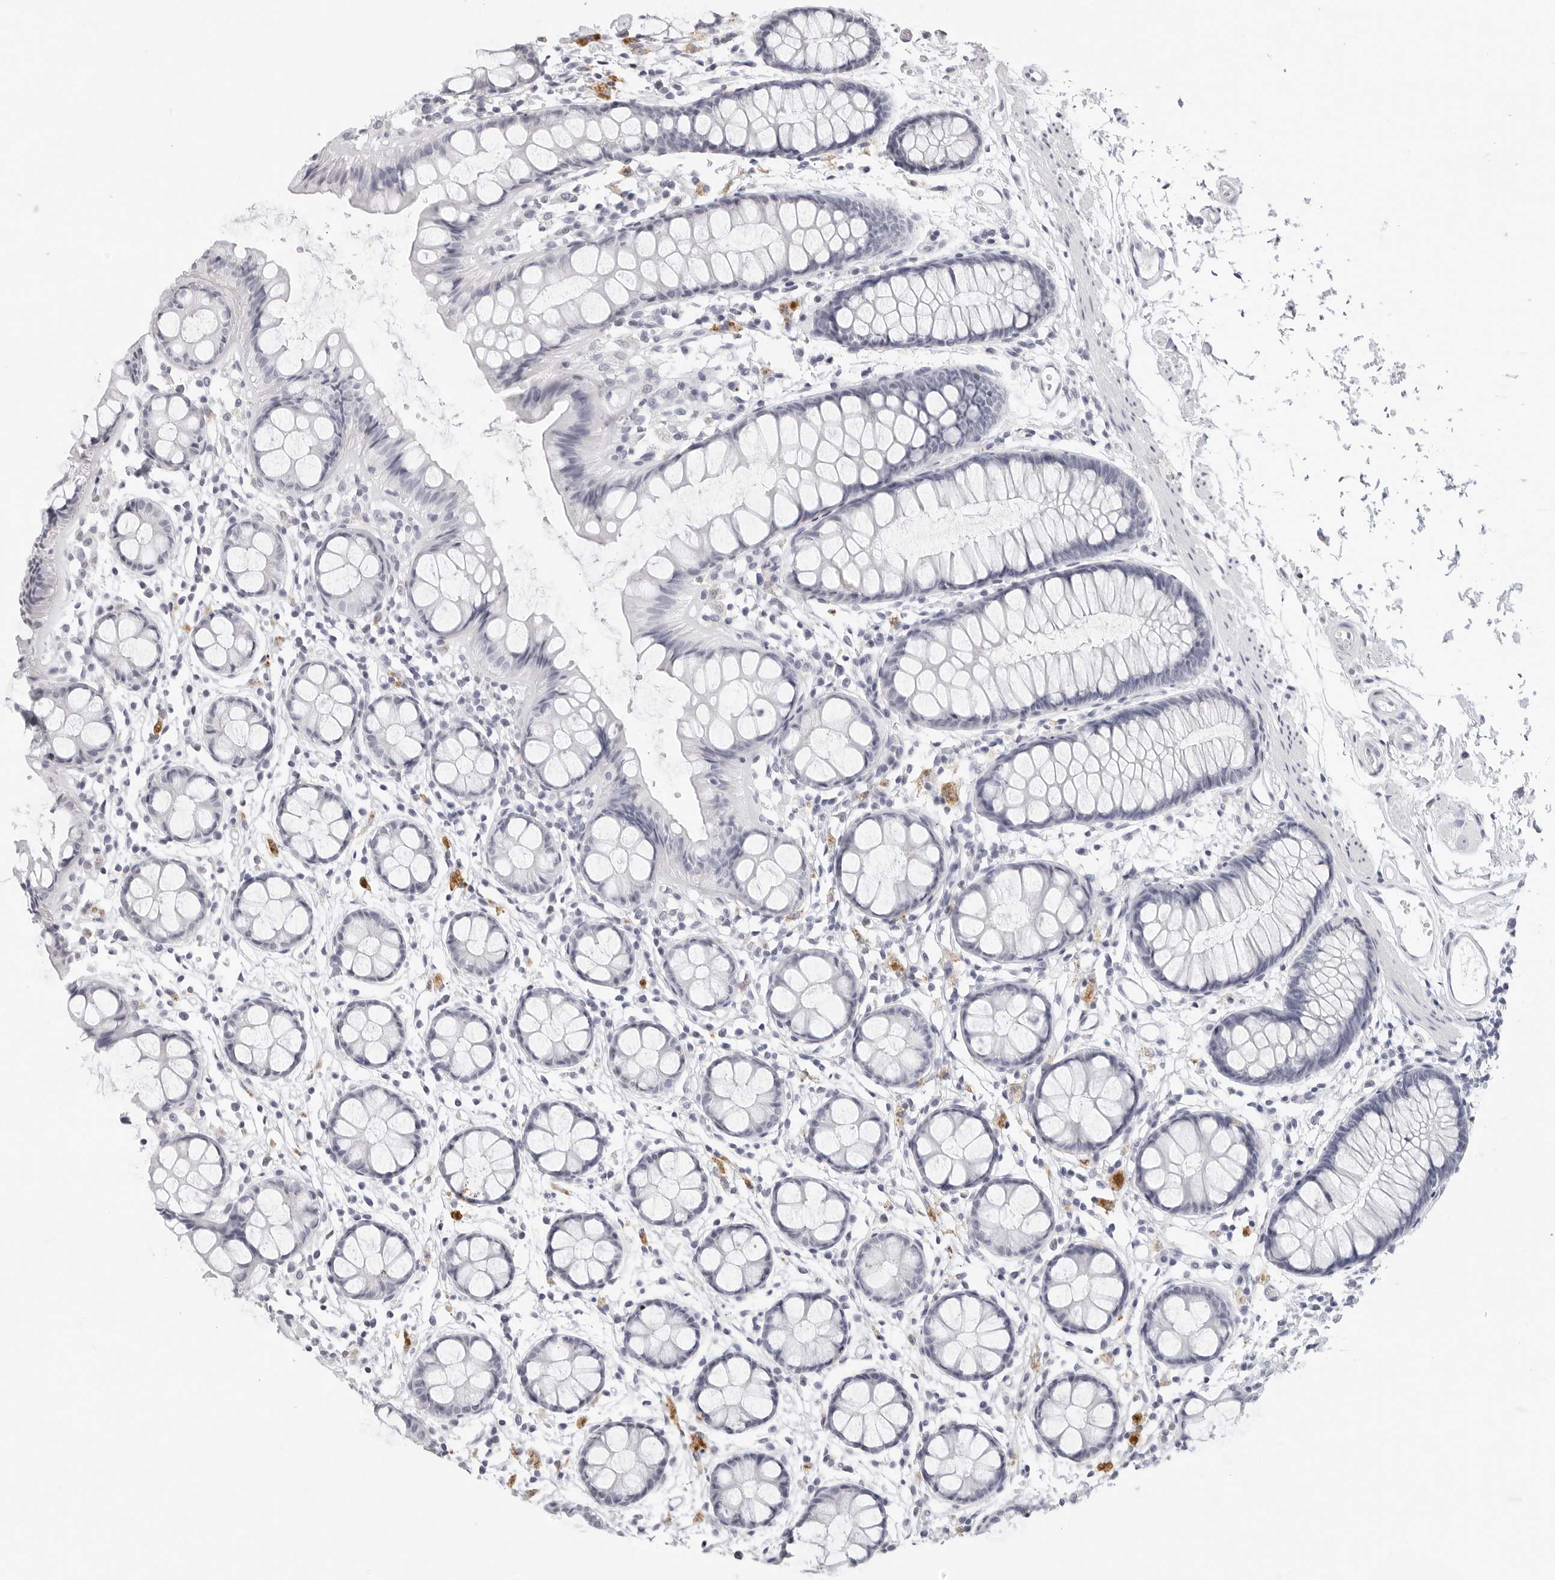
{"staining": {"intensity": "negative", "quantity": "none", "location": "none"}, "tissue": "rectum", "cell_type": "Glandular cells", "image_type": "normal", "snomed": [{"axis": "morphology", "description": "Normal tissue, NOS"}, {"axis": "topography", "description": "Rectum"}], "caption": "Glandular cells show no significant protein expression in unremarkable rectum. (DAB (3,3'-diaminobenzidine) immunohistochemistry (IHC) visualized using brightfield microscopy, high magnification).", "gene": "AGMAT", "patient": {"sex": "female", "age": 66}}